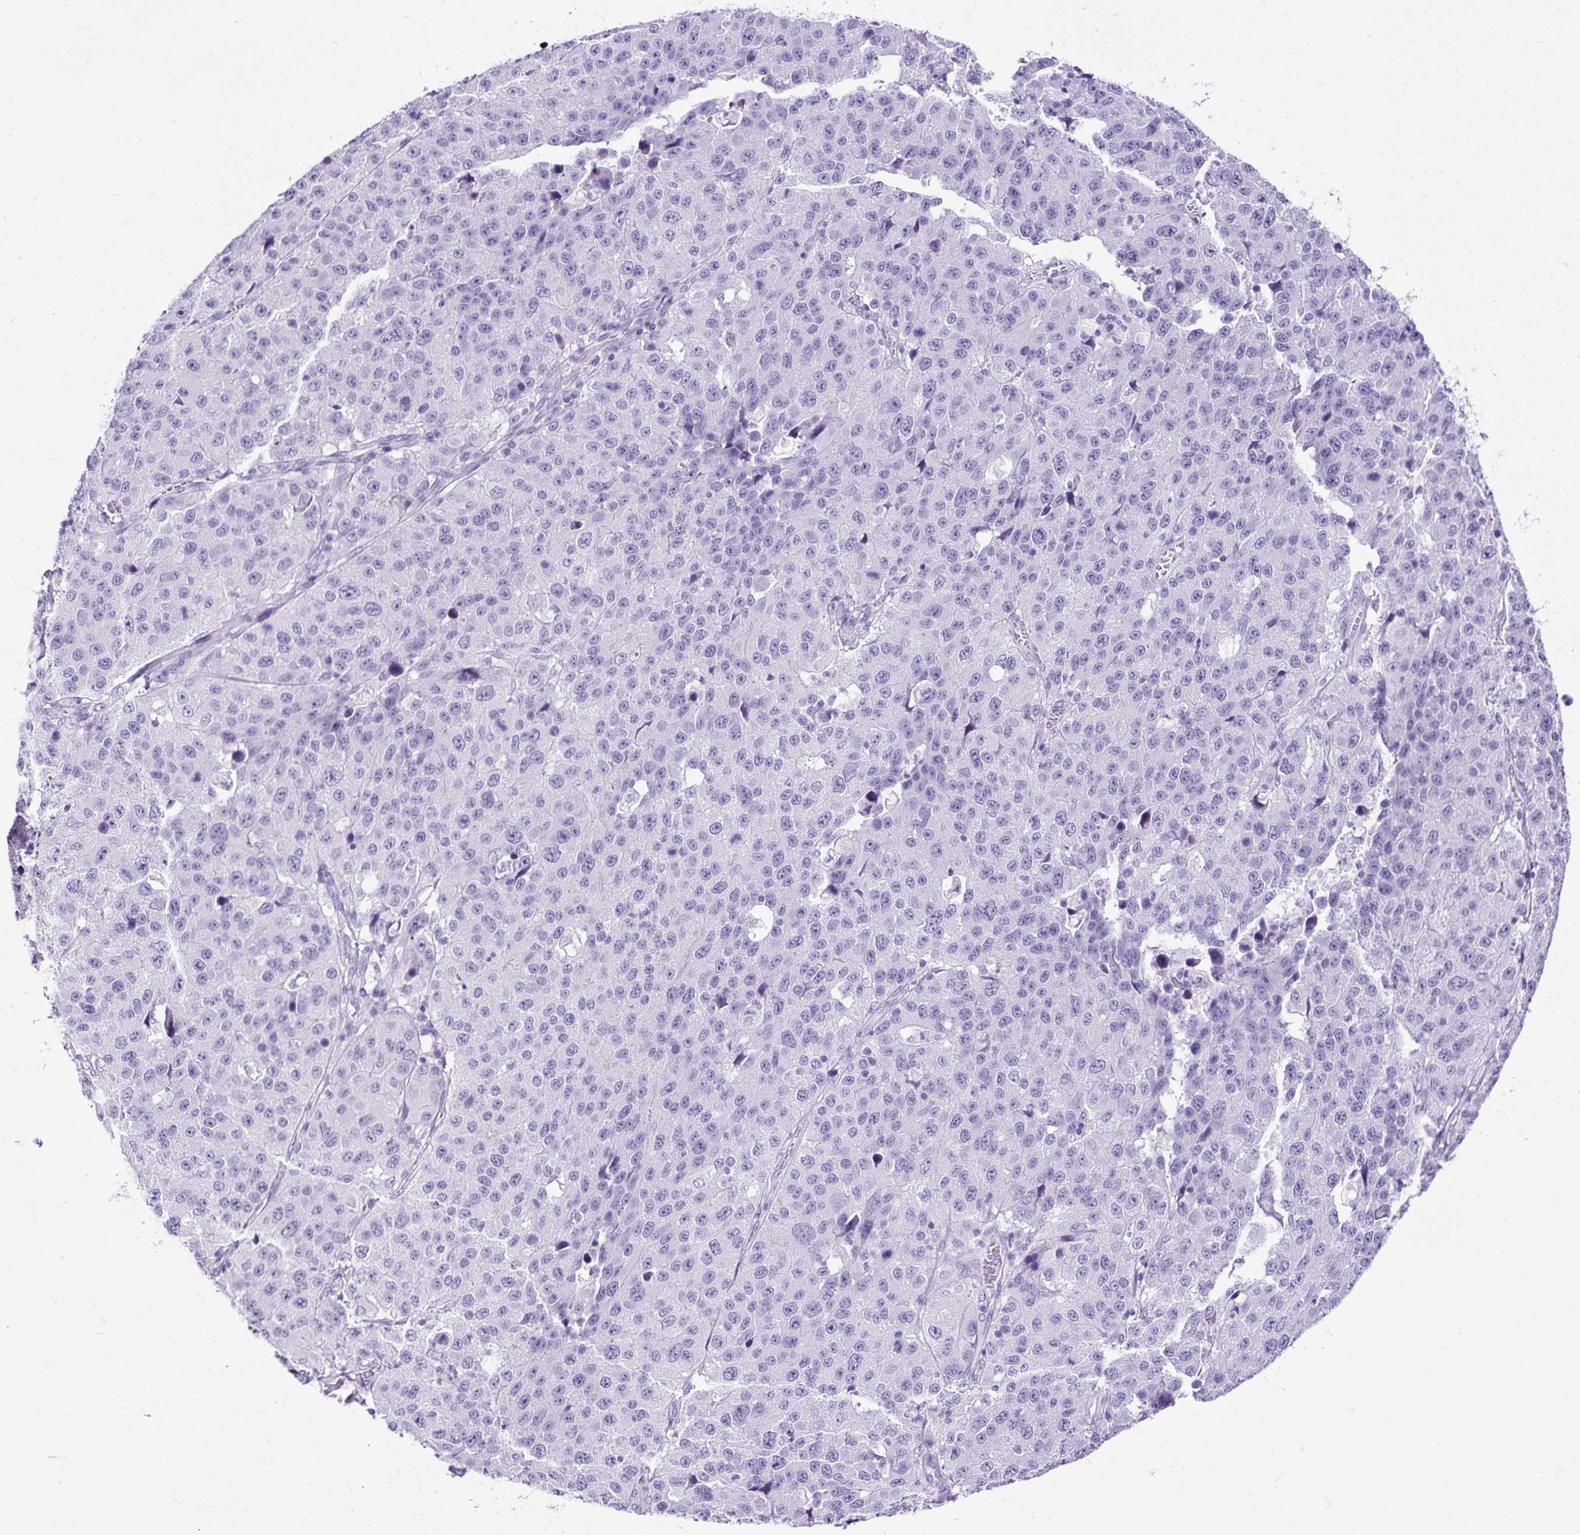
{"staining": {"intensity": "negative", "quantity": "none", "location": "none"}, "tissue": "stomach cancer", "cell_type": "Tumor cells", "image_type": "cancer", "snomed": [{"axis": "morphology", "description": "Adenocarcinoma, NOS"}, {"axis": "topography", "description": "Stomach"}], "caption": "Tumor cells show no significant positivity in stomach cancer.", "gene": "PDIA2", "patient": {"sex": "male", "age": 71}}